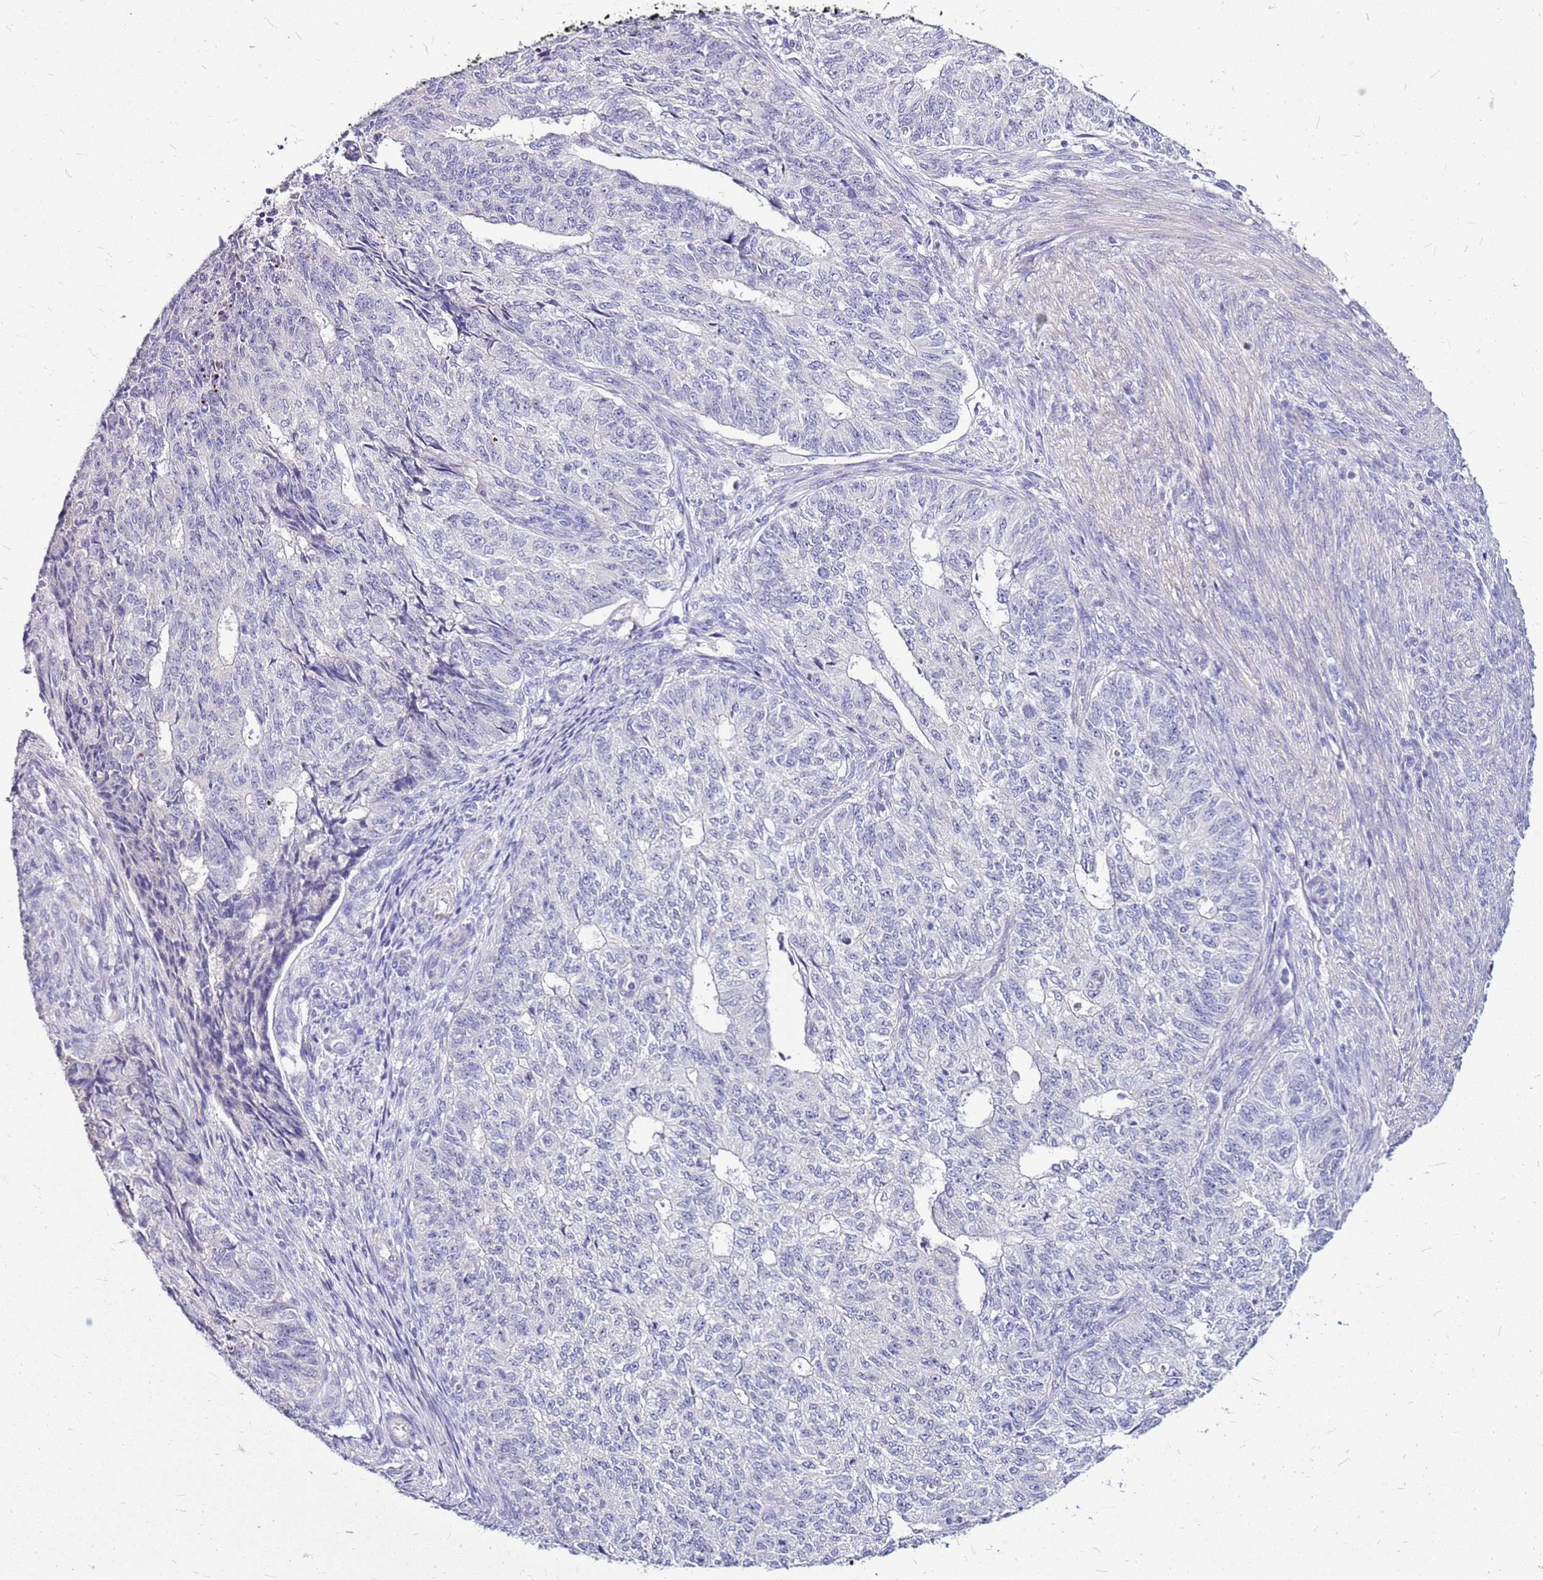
{"staining": {"intensity": "negative", "quantity": "none", "location": "none"}, "tissue": "endometrial cancer", "cell_type": "Tumor cells", "image_type": "cancer", "snomed": [{"axis": "morphology", "description": "Adenocarcinoma, NOS"}, {"axis": "topography", "description": "Endometrium"}], "caption": "The histopathology image reveals no significant expression in tumor cells of endometrial cancer (adenocarcinoma).", "gene": "DCDC2B", "patient": {"sex": "female", "age": 32}}